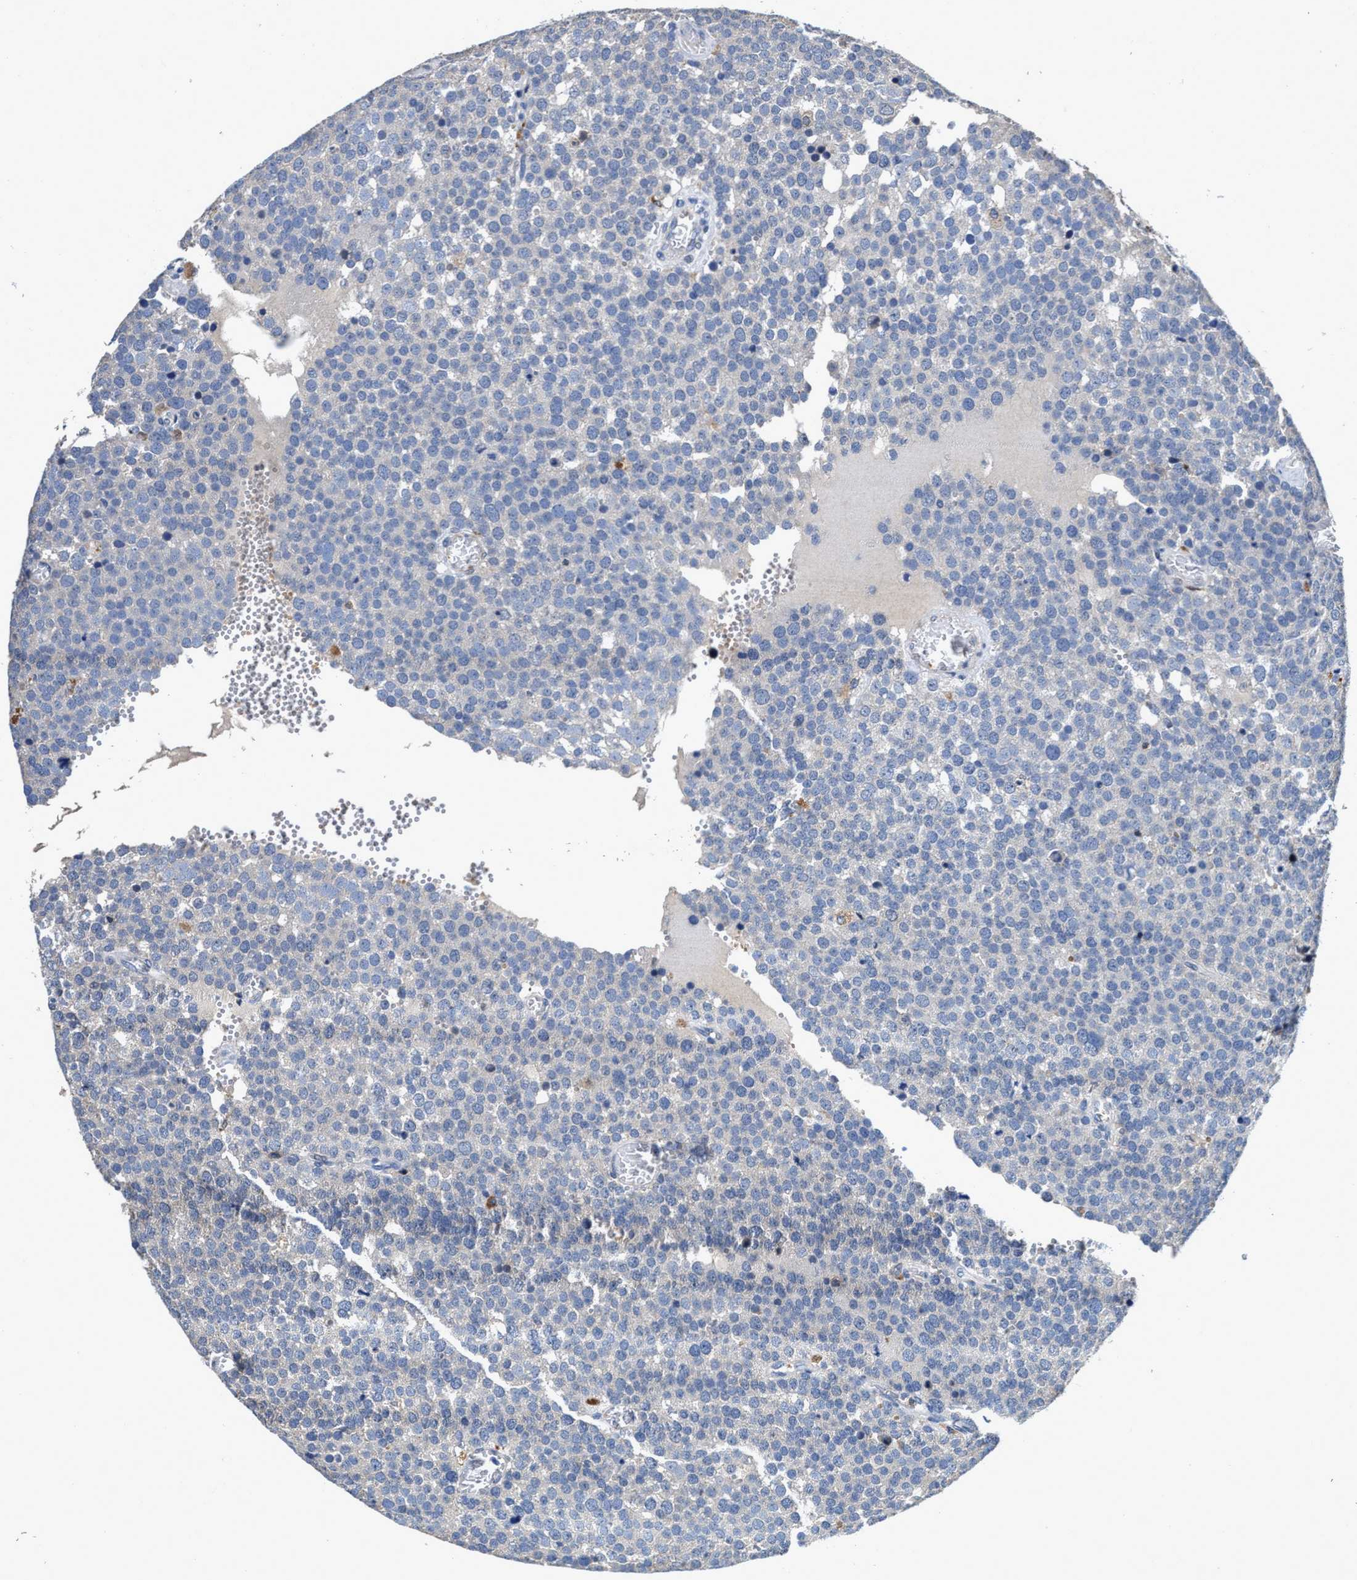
{"staining": {"intensity": "negative", "quantity": "none", "location": "none"}, "tissue": "testis cancer", "cell_type": "Tumor cells", "image_type": "cancer", "snomed": [{"axis": "morphology", "description": "Normal tissue, NOS"}, {"axis": "morphology", "description": "Seminoma, NOS"}, {"axis": "topography", "description": "Testis"}], "caption": "Seminoma (testis) was stained to show a protein in brown. There is no significant staining in tumor cells.", "gene": "RGS10", "patient": {"sex": "male", "age": 71}}